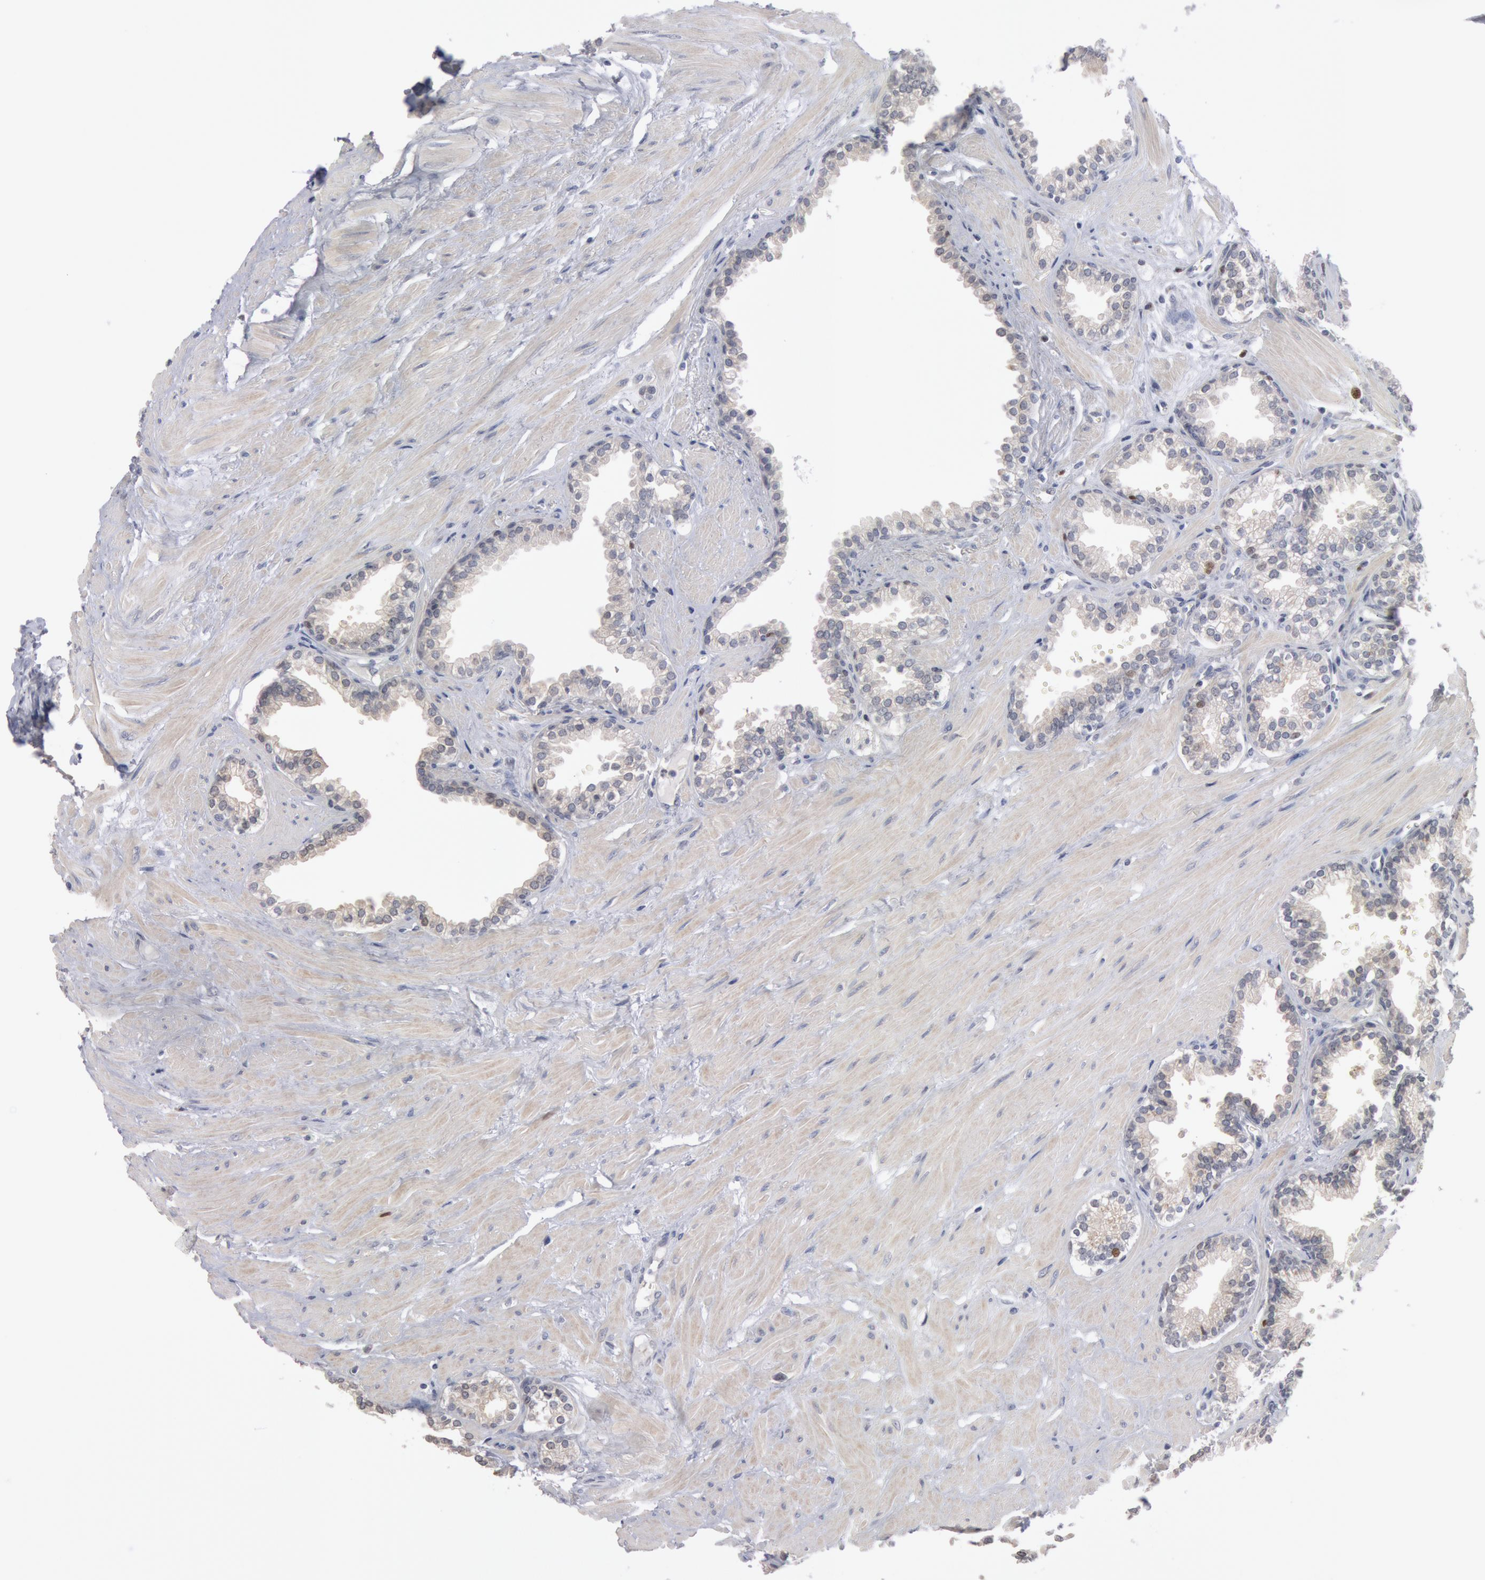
{"staining": {"intensity": "moderate", "quantity": "<25%", "location": "nuclear"}, "tissue": "prostate", "cell_type": "Glandular cells", "image_type": "normal", "snomed": [{"axis": "morphology", "description": "Normal tissue, NOS"}, {"axis": "topography", "description": "Prostate"}], "caption": "IHC (DAB) staining of normal human prostate shows moderate nuclear protein expression in approximately <25% of glandular cells.", "gene": "WDHD1", "patient": {"sex": "male", "age": 64}}